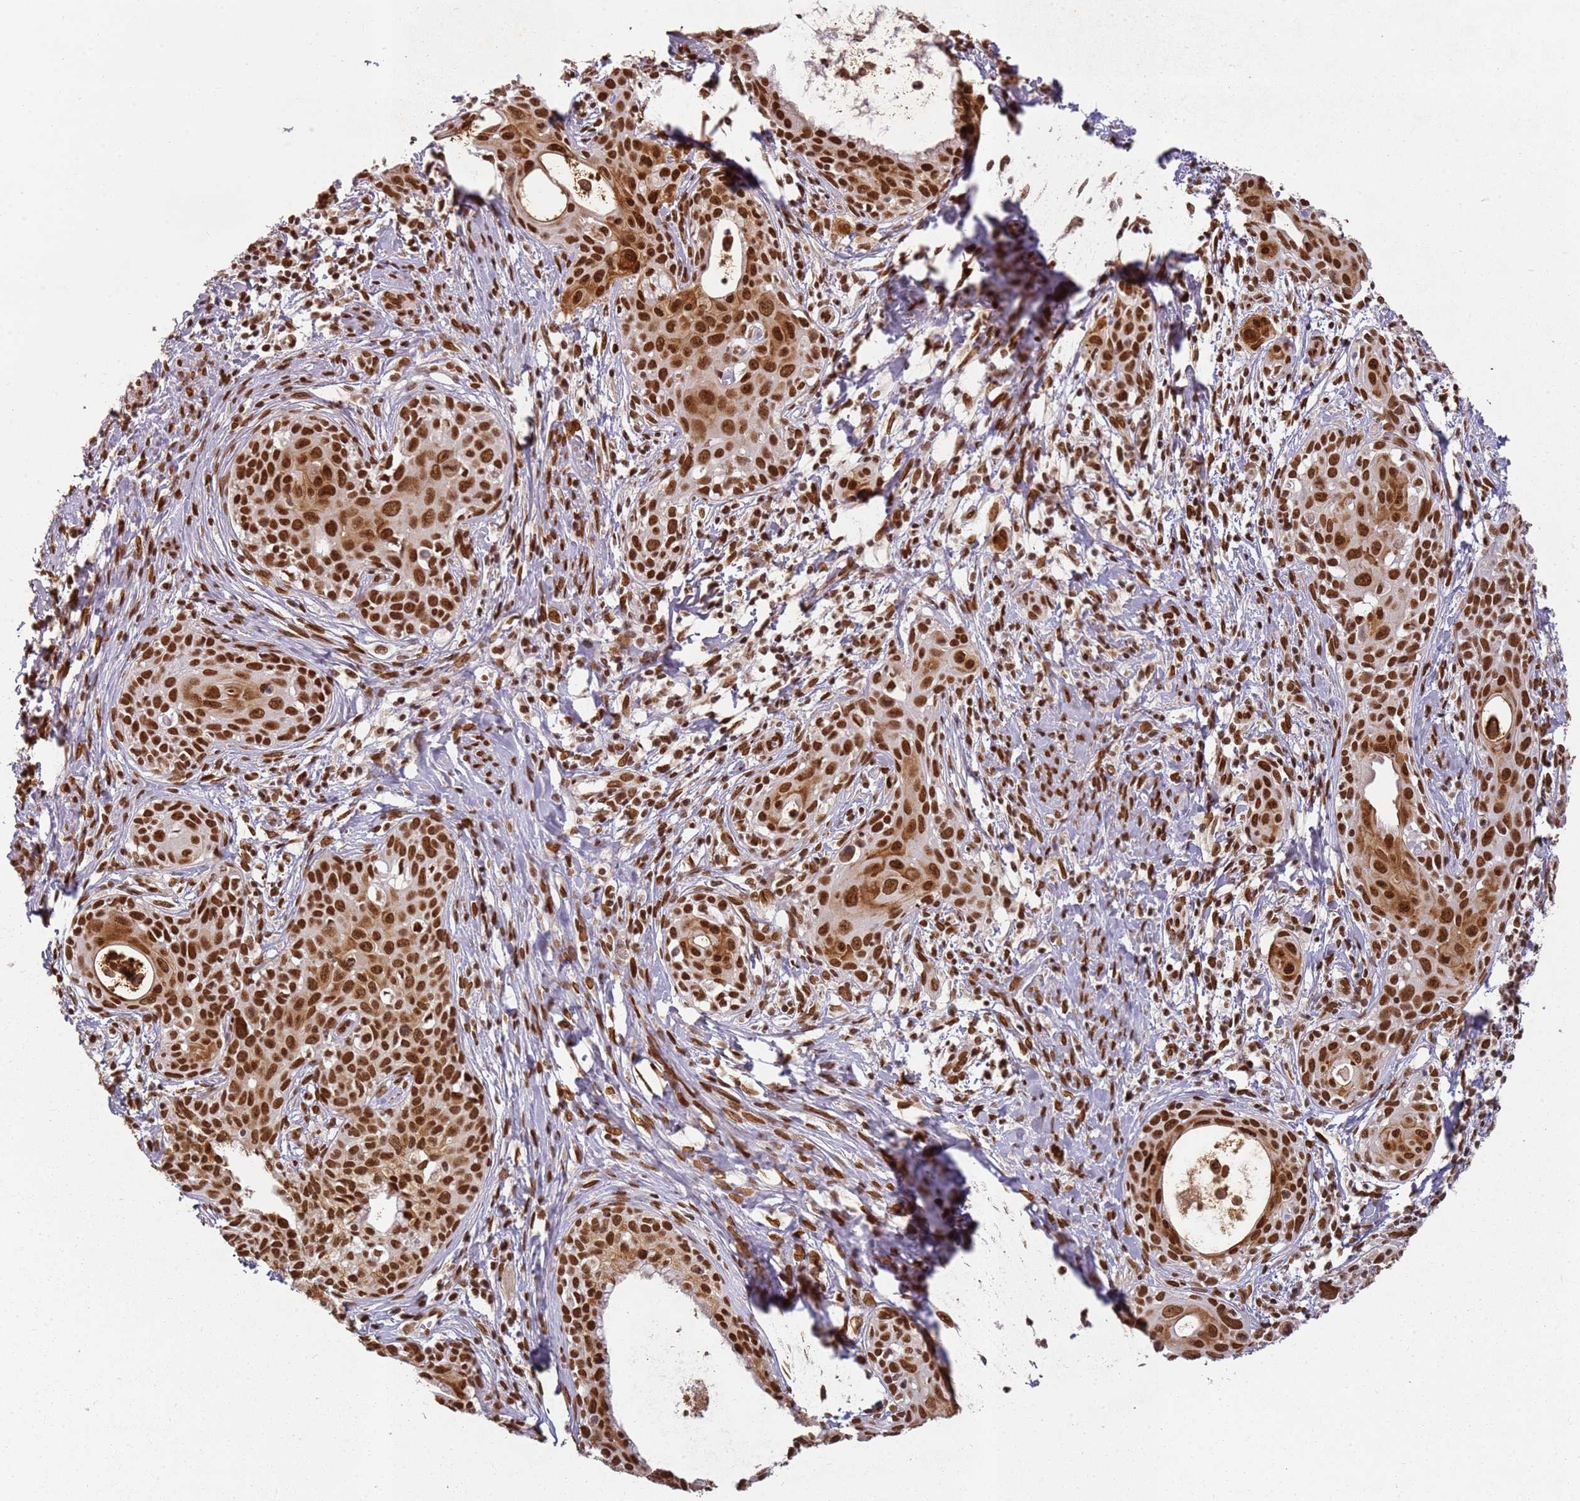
{"staining": {"intensity": "strong", "quantity": ">75%", "location": "nuclear"}, "tissue": "cervical cancer", "cell_type": "Tumor cells", "image_type": "cancer", "snomed": [{"axis": "morphology", "description": "Squamous cell carcinoma, NOS"}, {"axis": "topography", "description": "Cervix"}], "caption": "Protein staining of cervical cancer (squamous cell carcinoma) tissue reveals strong nuclear positivity in about >75% of tumor cells. (DAB (3,3'-diaminobenzidine) IHC, brown staining for protein, blue staining for nuclei).", "gene": "TENT4A", "patient": {"sex": "female", "age": 52}}